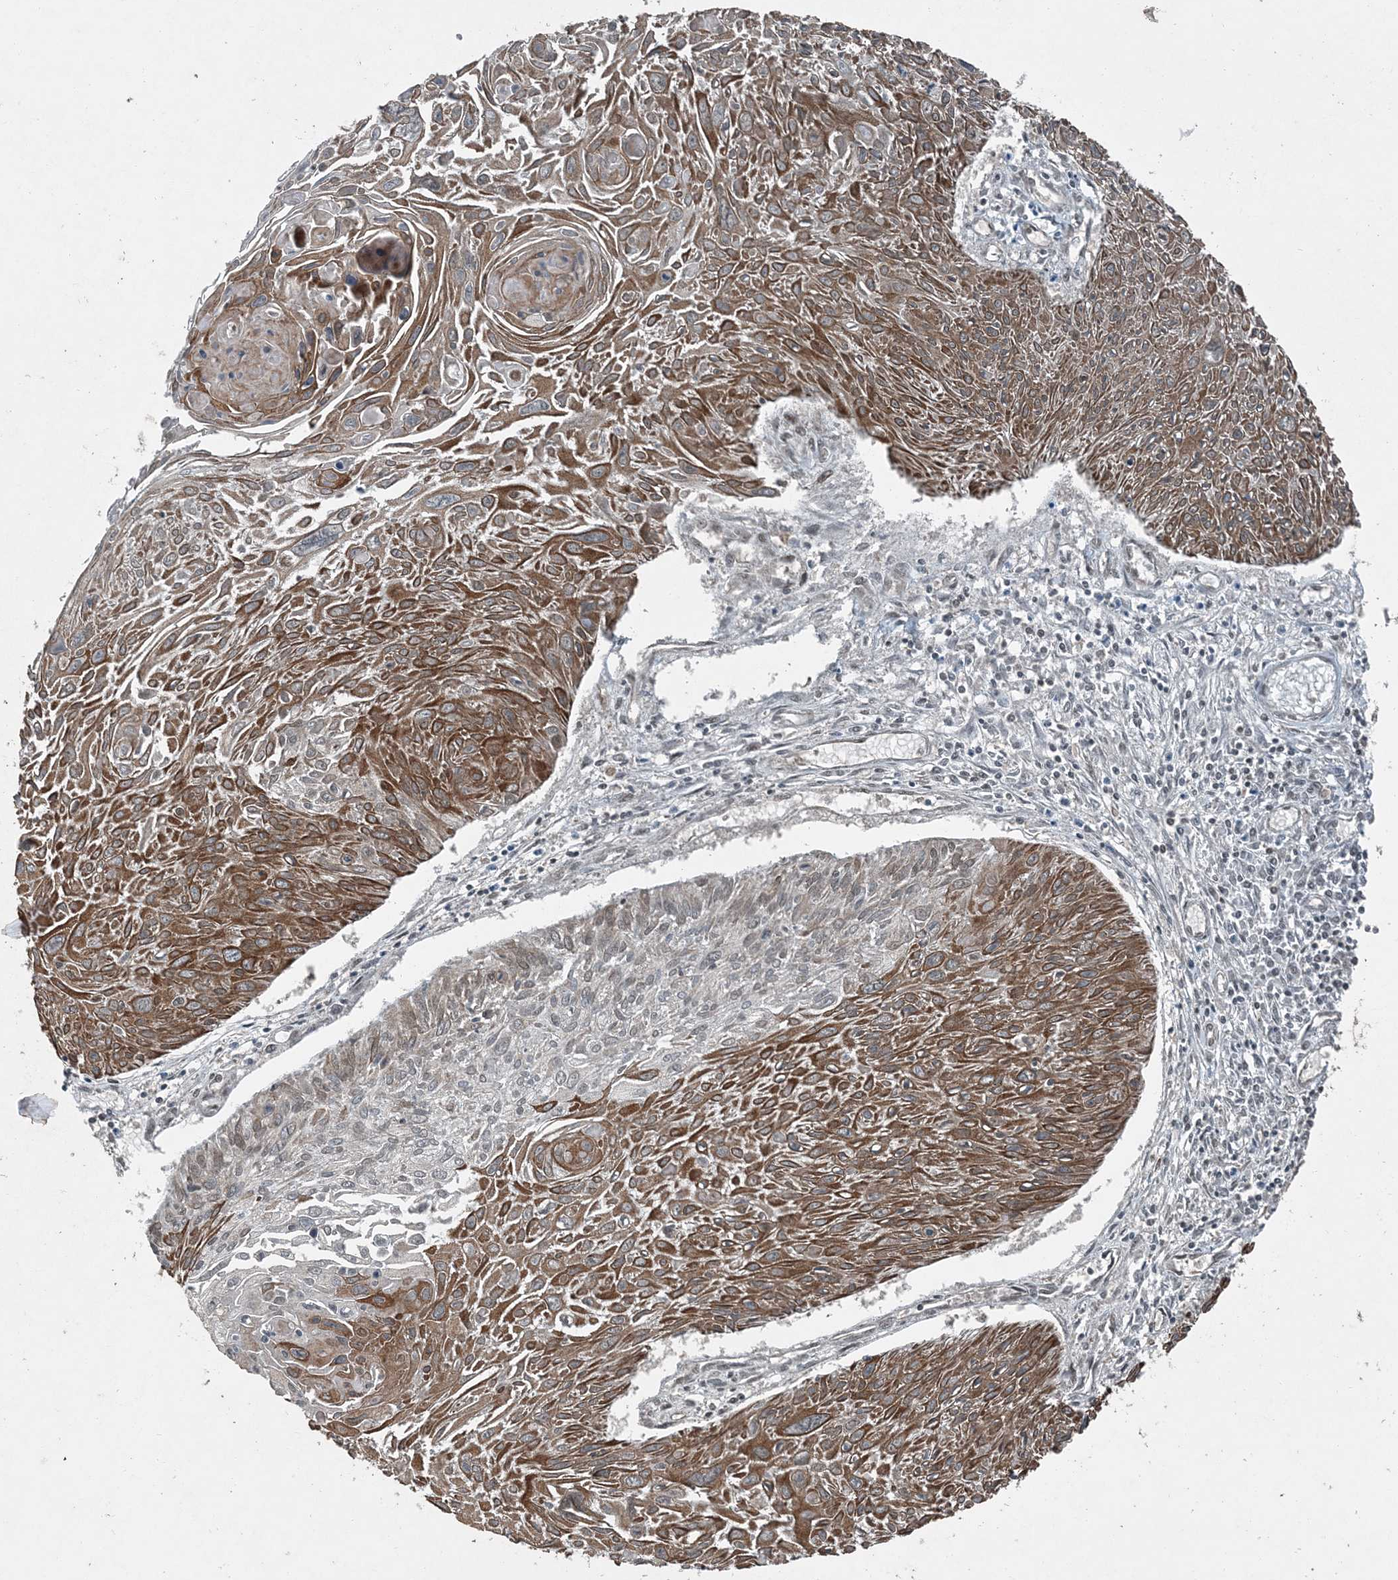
{"staining": {"intensity": "moderate", "quantity": ">75%", "location": "cytoplasmic/membranous,nuclear"}, "tissue": "cervical cancer", "cell_type": "Tumor cells", "image_type": "cancer", "snomed": [{"axis": "morphology", "description": "Squamous cell carcinoma, NOS"}, {"axis": "topography", "description": "Cervix"}], "caption": "Approximately >75% of tumor cells in cervical squamous cell carcinoma display moderate cytoplasmic/membranous and nuclear protein expression as visualized by brown immunohistochemical staining.", "gene": "COPS7B", "patient": {"sex": "female", "age": 51}}